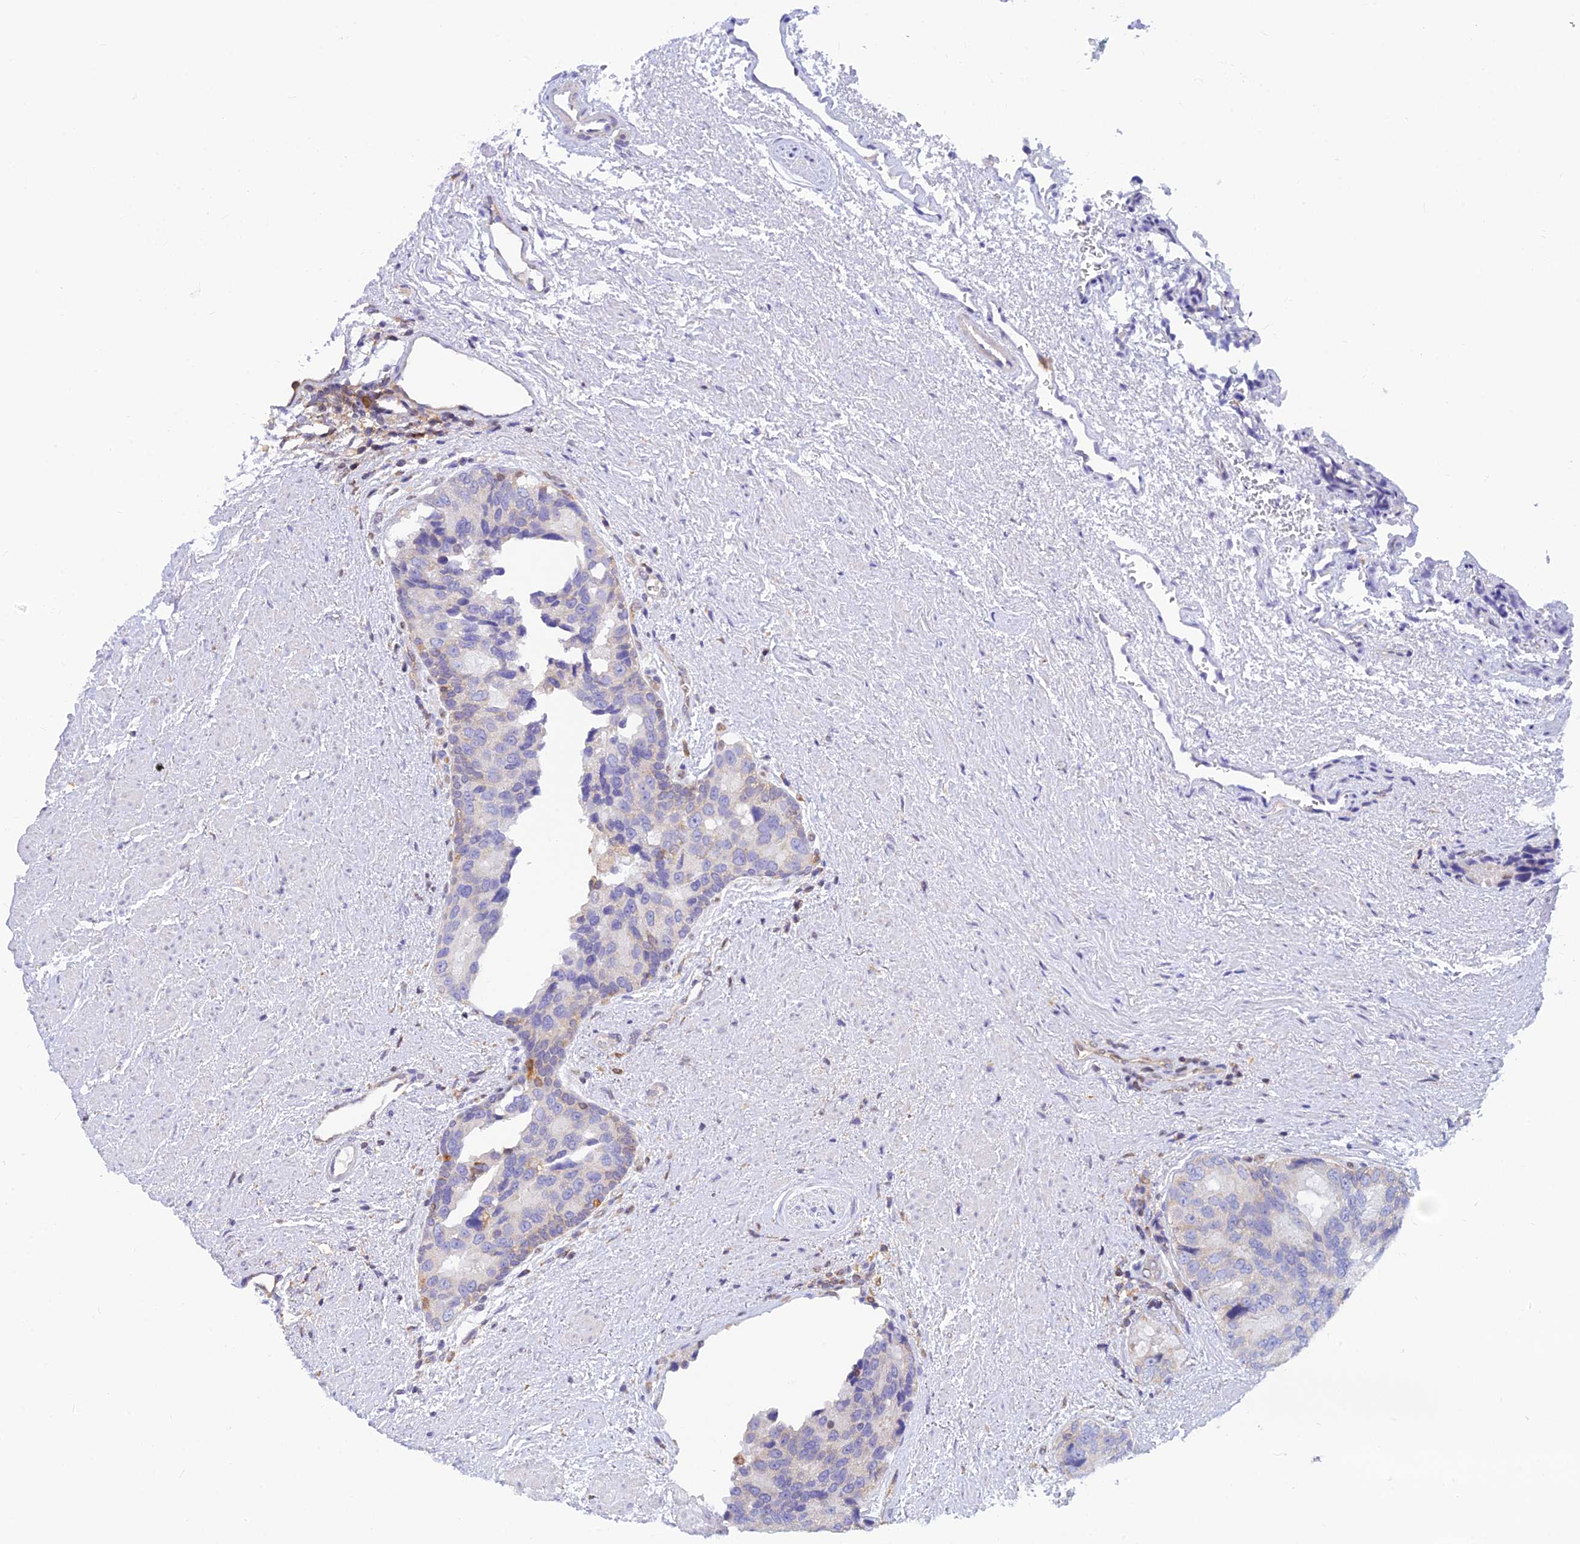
{"staining": {"intensity": "negative", "quantity": "none", "location": "none"}, "tissue": "prostate cancer", "cell_type": "Tumor cells", "image_type": "cancer", "snomed": [{"axis": "morphology", "description": "Adenocarcinoma, High grade"}, {"axis": "topography", "description": "Prostate"}], "caption": "The image reveals no significant expression in tumor cells of adenocarcinoma (high-grade) (prostate).", "gene": "LYSMD2", "patient": {"sex": "male", "age": 70}}